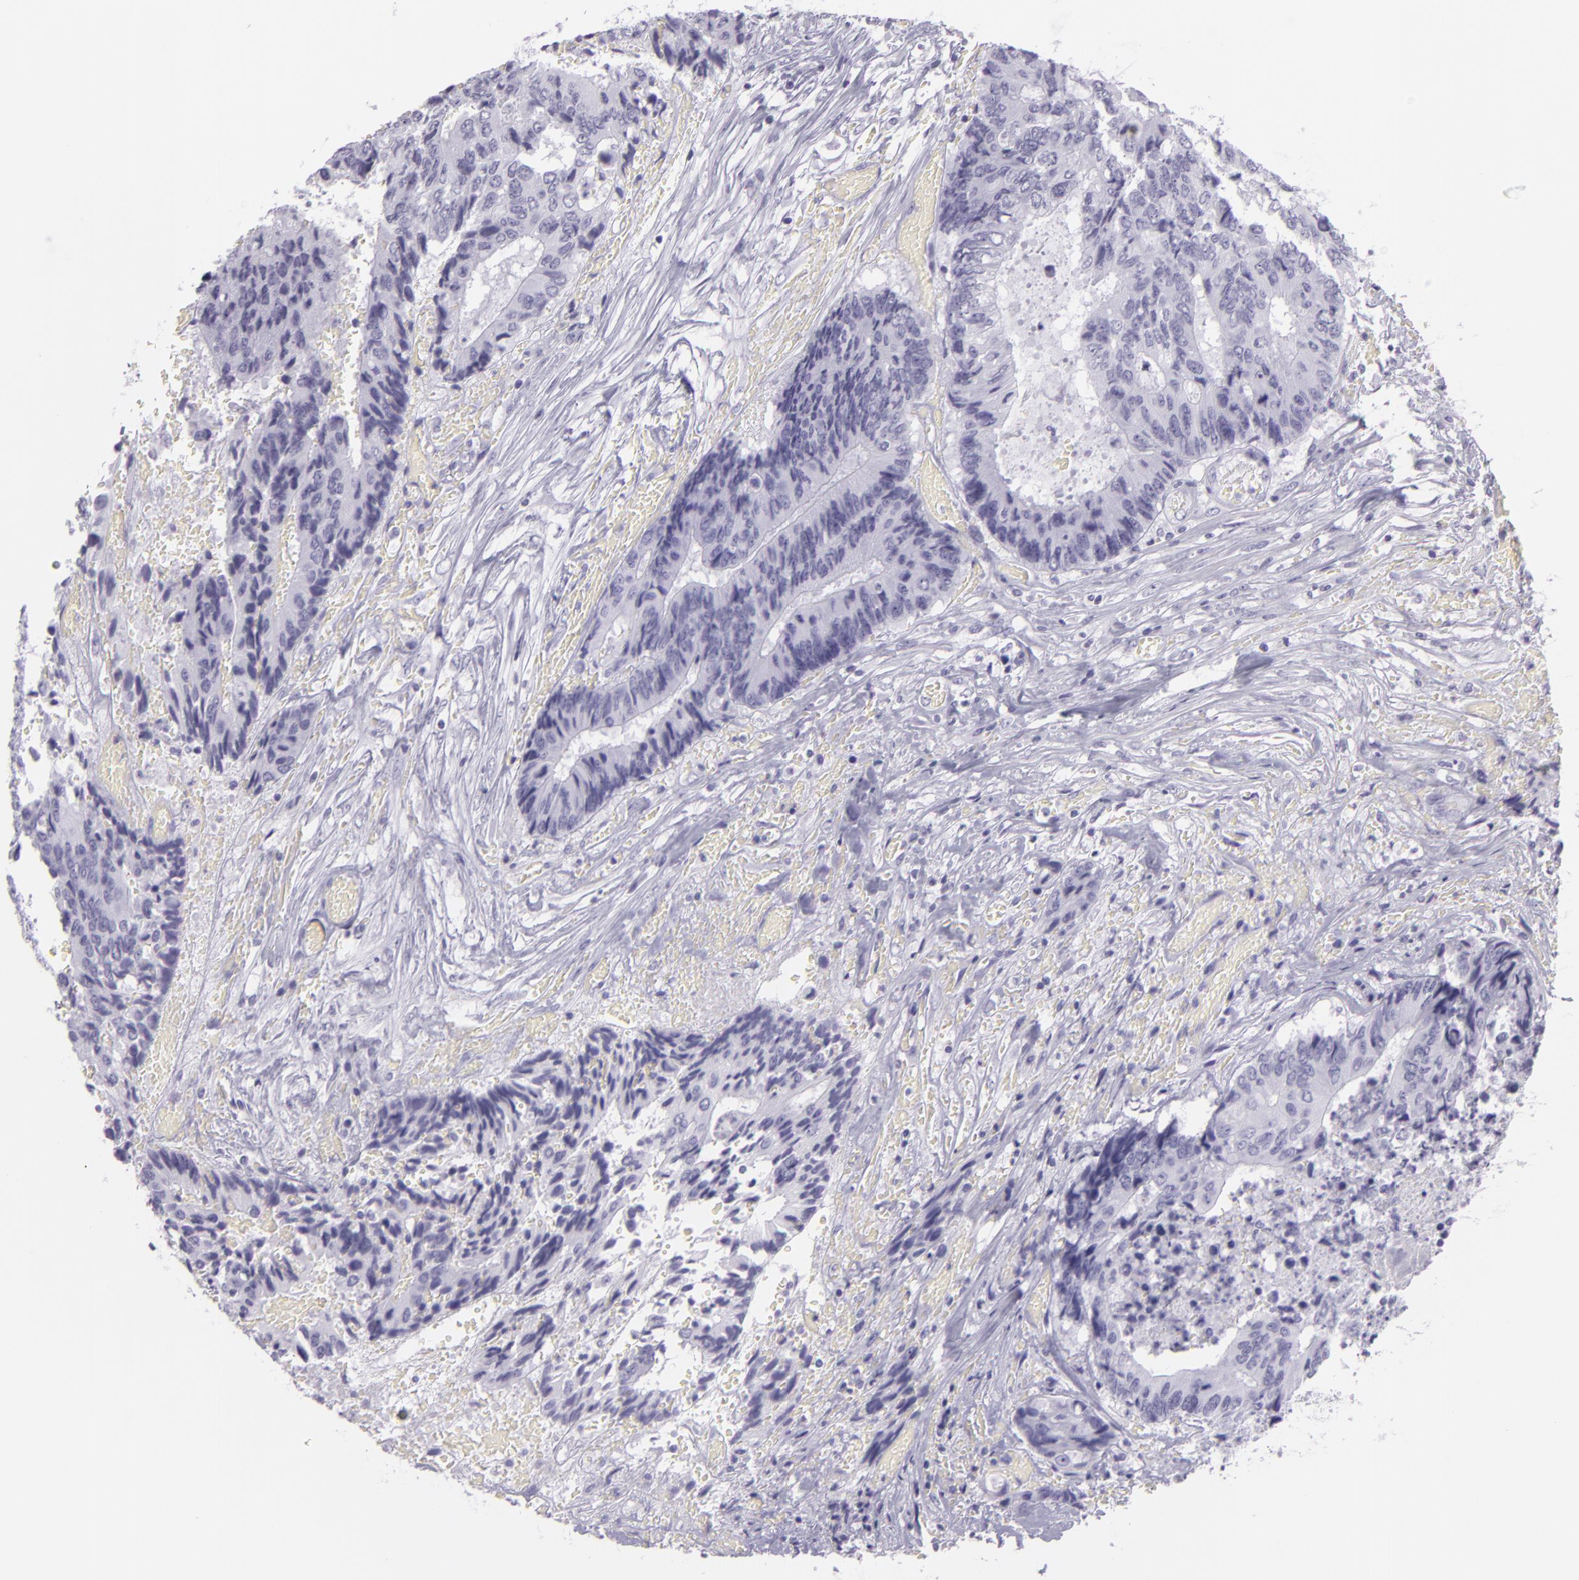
{"staining": {"intensity": "negative", "quantity": "none", "location": "none"}, "tissue": "colorectal cancer", "cell_type": "Tumor cells", "image_type": "cancer", "snomed": [{"axis": "morphology", "description": "Adenocarcinoma, NOS"}, {"axis": "topography", "description": "Rectum"}], "caption": "High power microscopy image of an immunohistochemistry (IHC) micrograph of colorectal cancer (adenocarcinoma), revealing no significant expression in tumor cells.", "gene": "MUC6", "patient": {"sex": "male", "age": 55}}